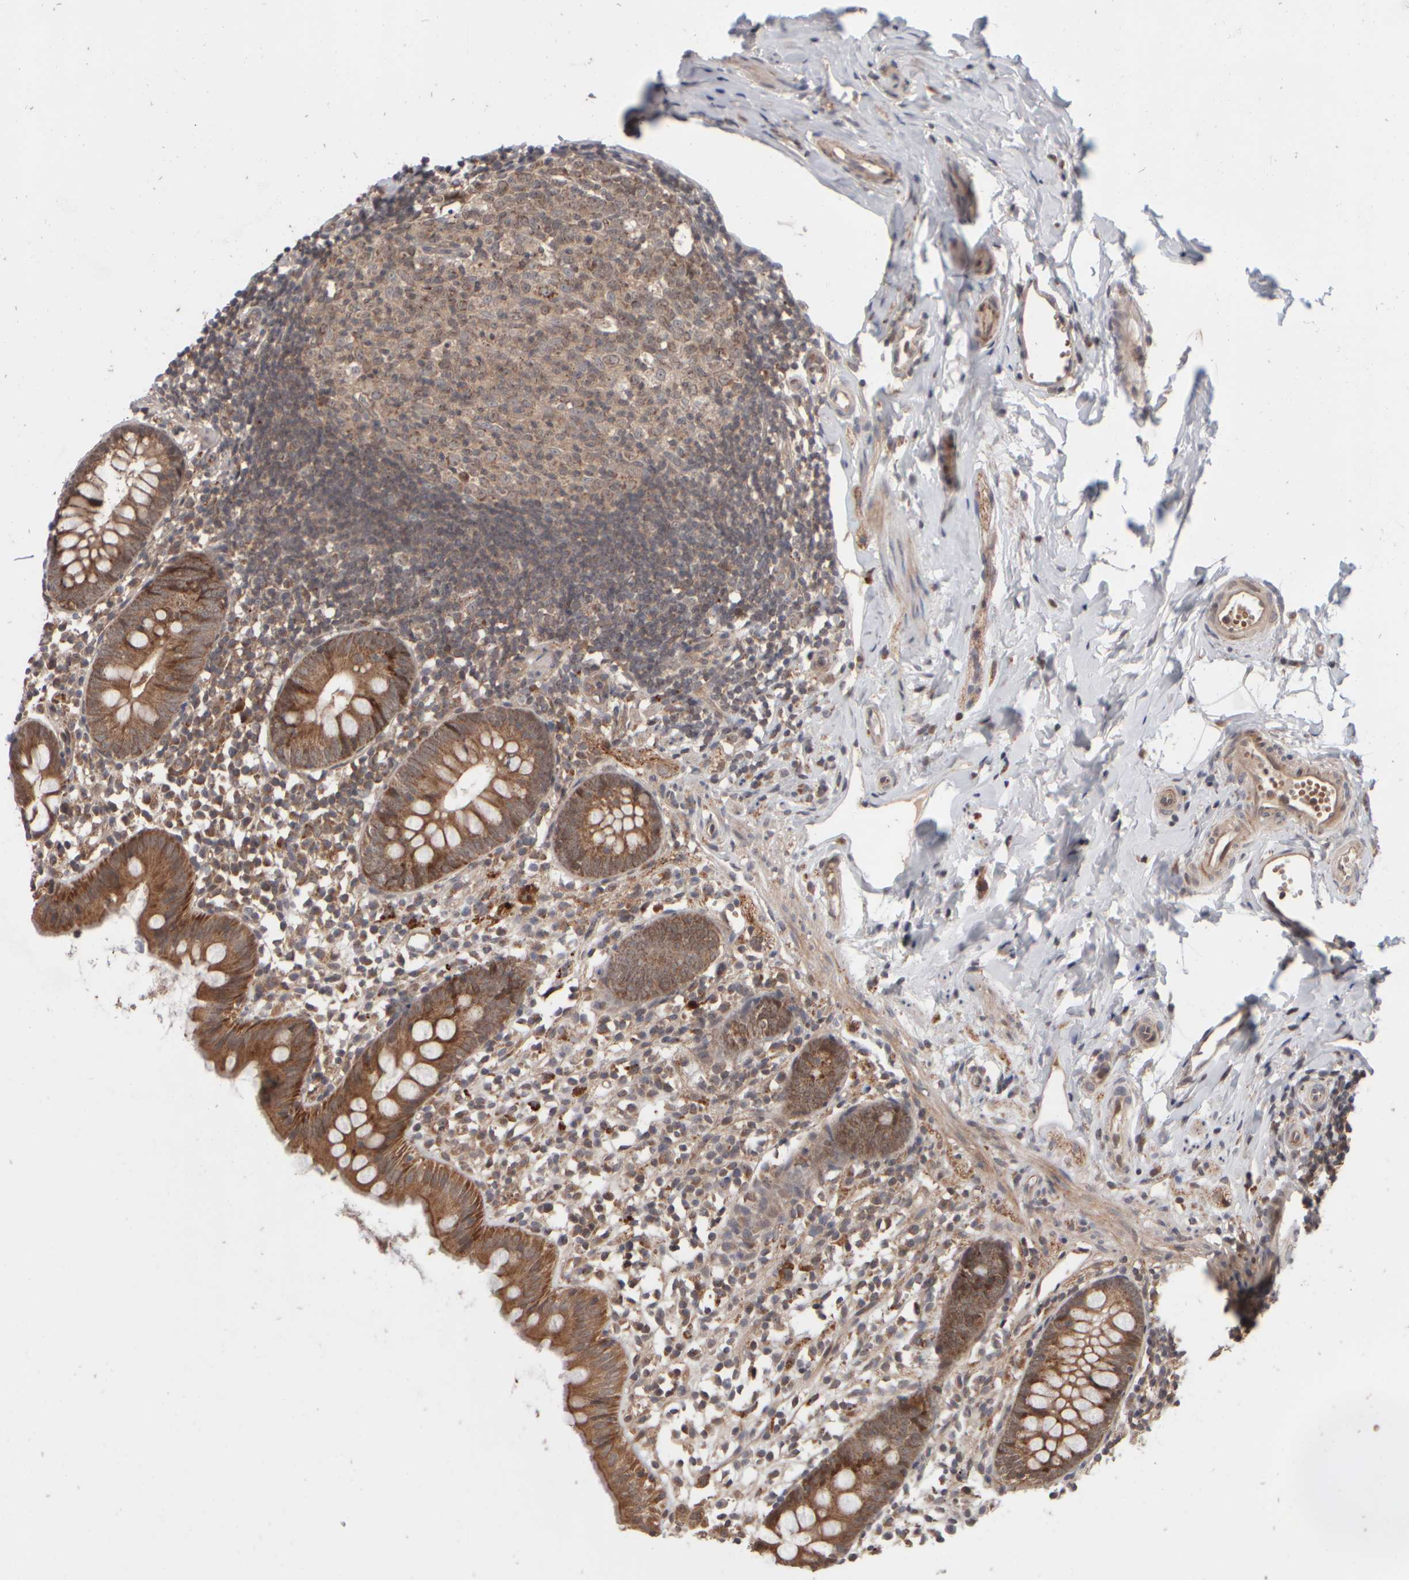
{"staining": {"intensity": "moderate", "quantity": ">75%", "location": "cytoplasmic/membranous"}, "tissue": "appendix", "cell_type": "Glandular cells", "image_type": "normal", "snomed": [{"axis": "morphology", "description": "Normal tissue, NOS"}, {"axis": "topography", "description": "Appendix"}], "caption": "Appendix stained for a protein (brown) displays moderate cytoplasmic/membranous positive staining in about >75% of glandular cells.", "gene": "ABHD11", "patient": {"sex": "female", "age": 20}}